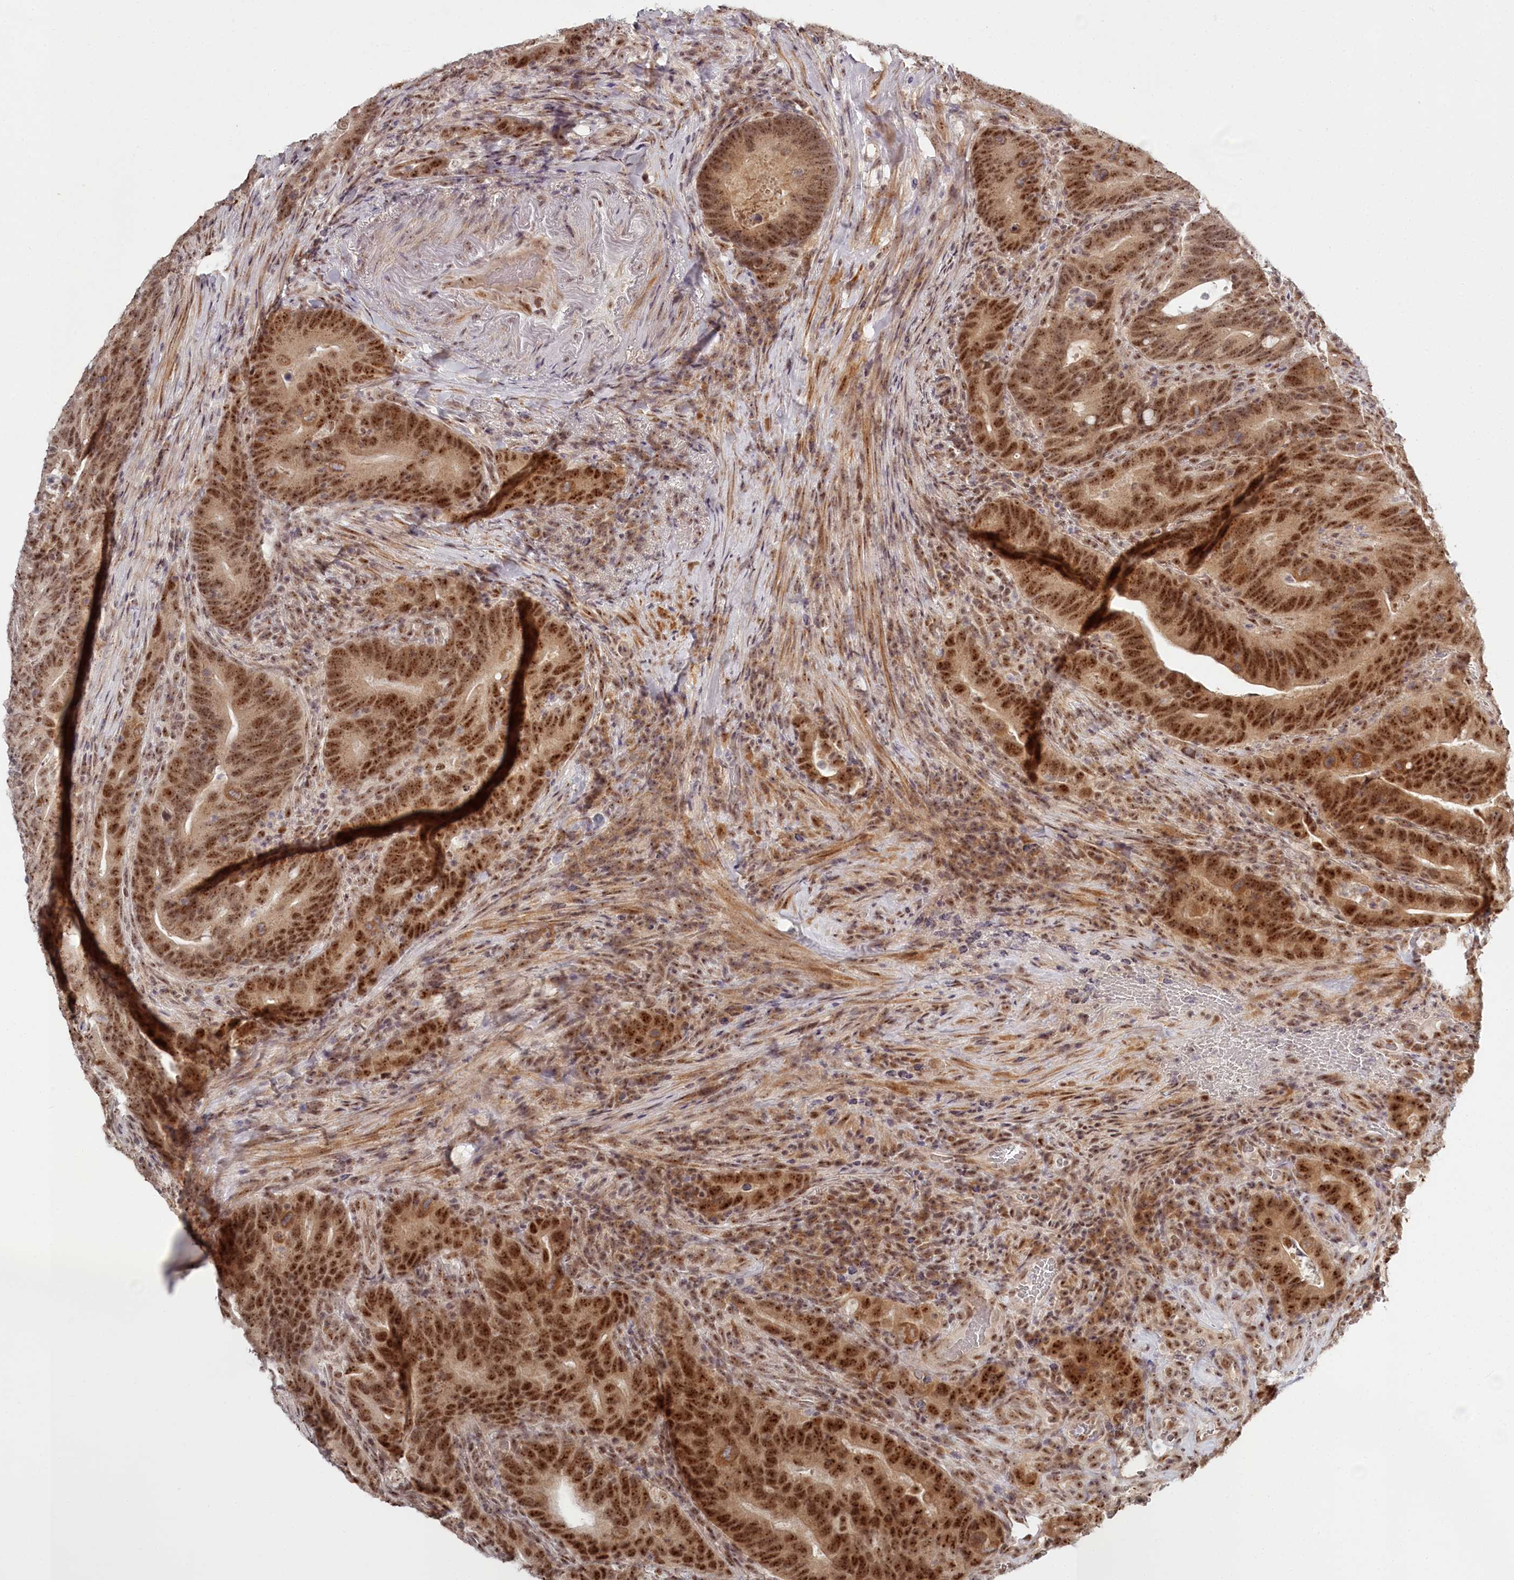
{"staining": {"intensity": "moderate", "quantity": ">75%", "location": "nuclear"}, "tissue": "colorectal cancer", "cell_type": "Tumor cells", "image_type": "cancer", "snomed": [{"axis": "morphology", "description": "Adenocarcinoma, NOS"}, {"axis": "topography", "description": "Colon"}], "caption": "Colorectal cancer tissue shows moderate nuclear staining in approximately >75% of tumor cells The staining was performed using DAB, with brown indicating positive protein expression. Nuclei are stained blue with hematoxylin.", "gene": "EXOSC1", "patient": {"sex": "female", "age": 66}}